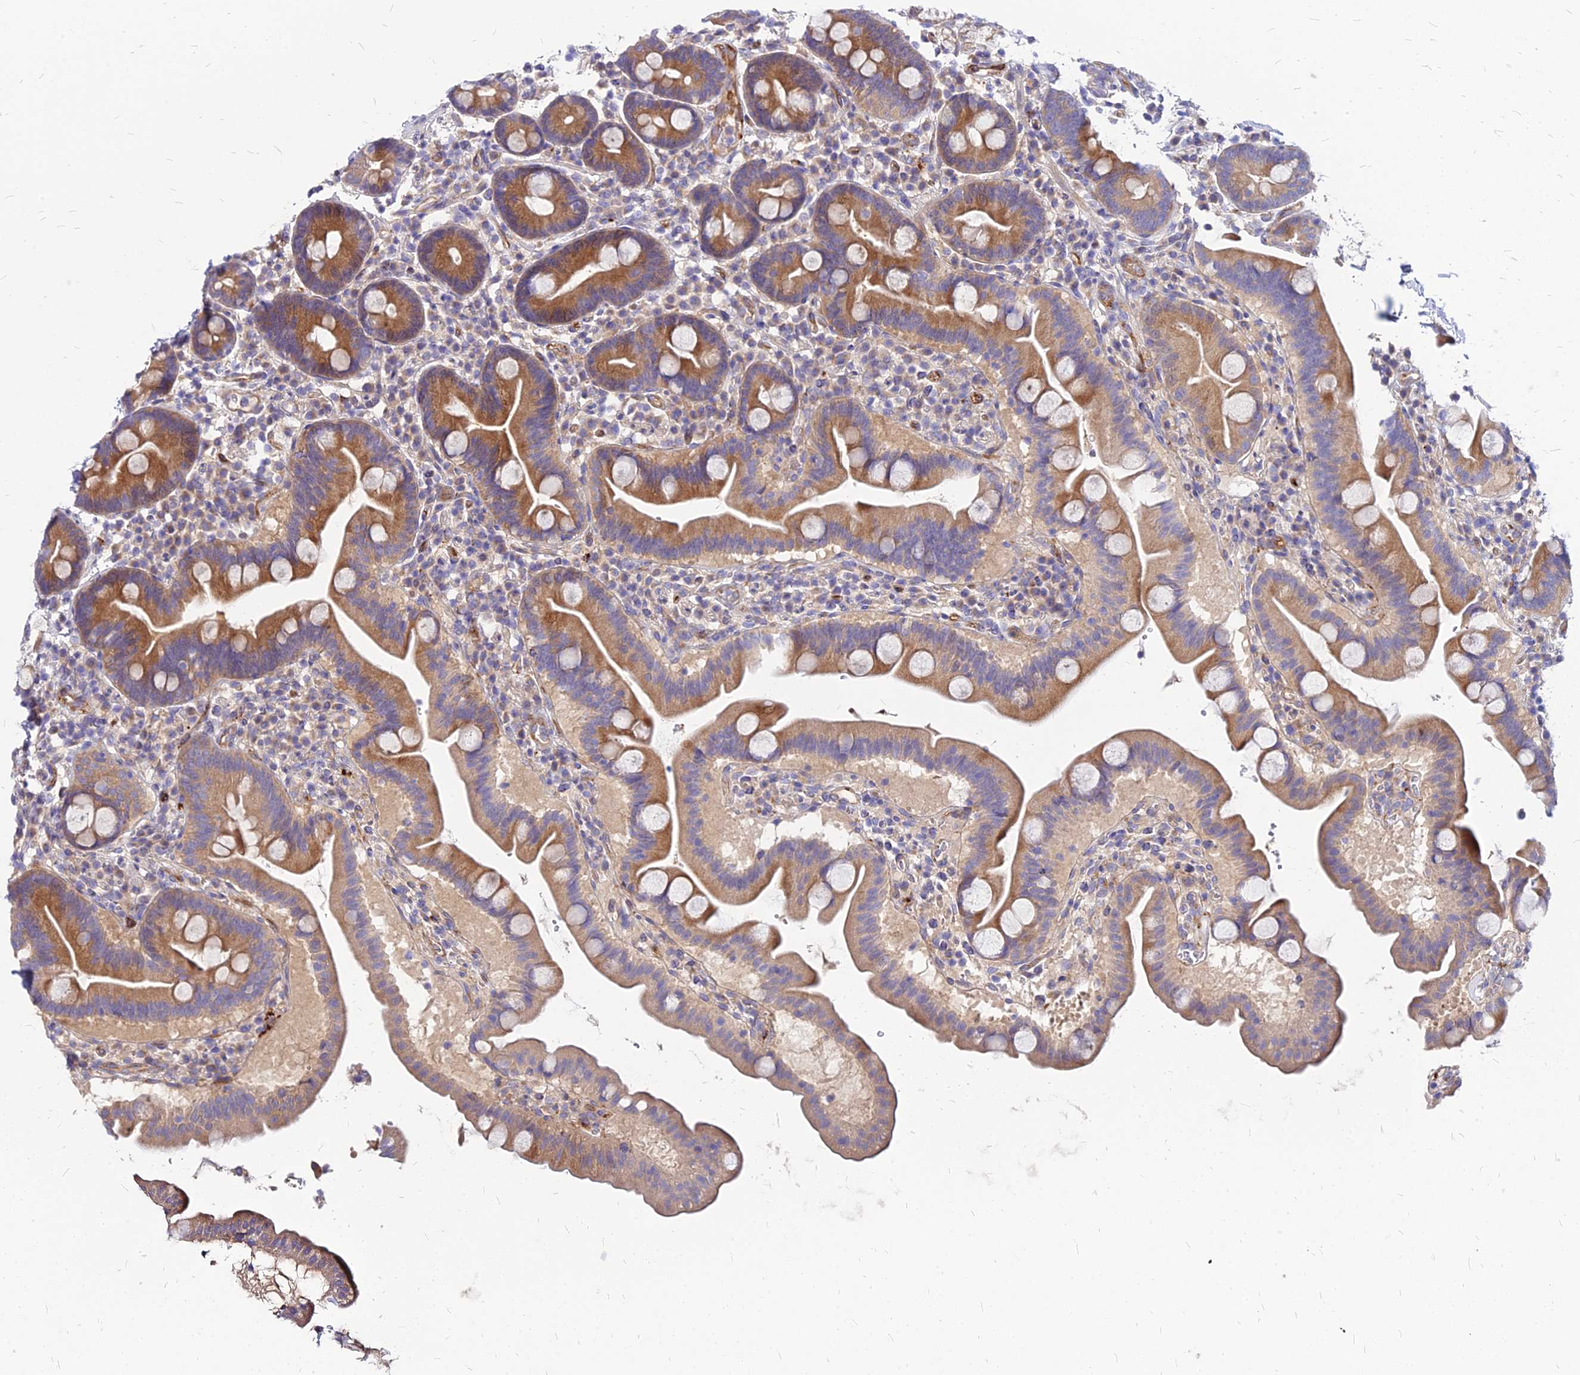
{"staining": {"intensity": "moderate", "quantity": ">75%", "location": "cytoplasmic/membranous"}, "tissue": "duodenum", "cell_type": "Glandular cells", "image_type": "normal", "snomed": [{"axis": "morphology", "description": "Normal tissue, NOS"}, {"axis": "topography", "description": "Duodenum"}], "caption": "Approximately >75% of glandular cells in normal human duodenum show moderate cytoplasmic/membranous protein positivity as visualized by brown immunohistochemical staining.", "gene": "COMMD10", "patient": {"sex": "male", "age": 54}}